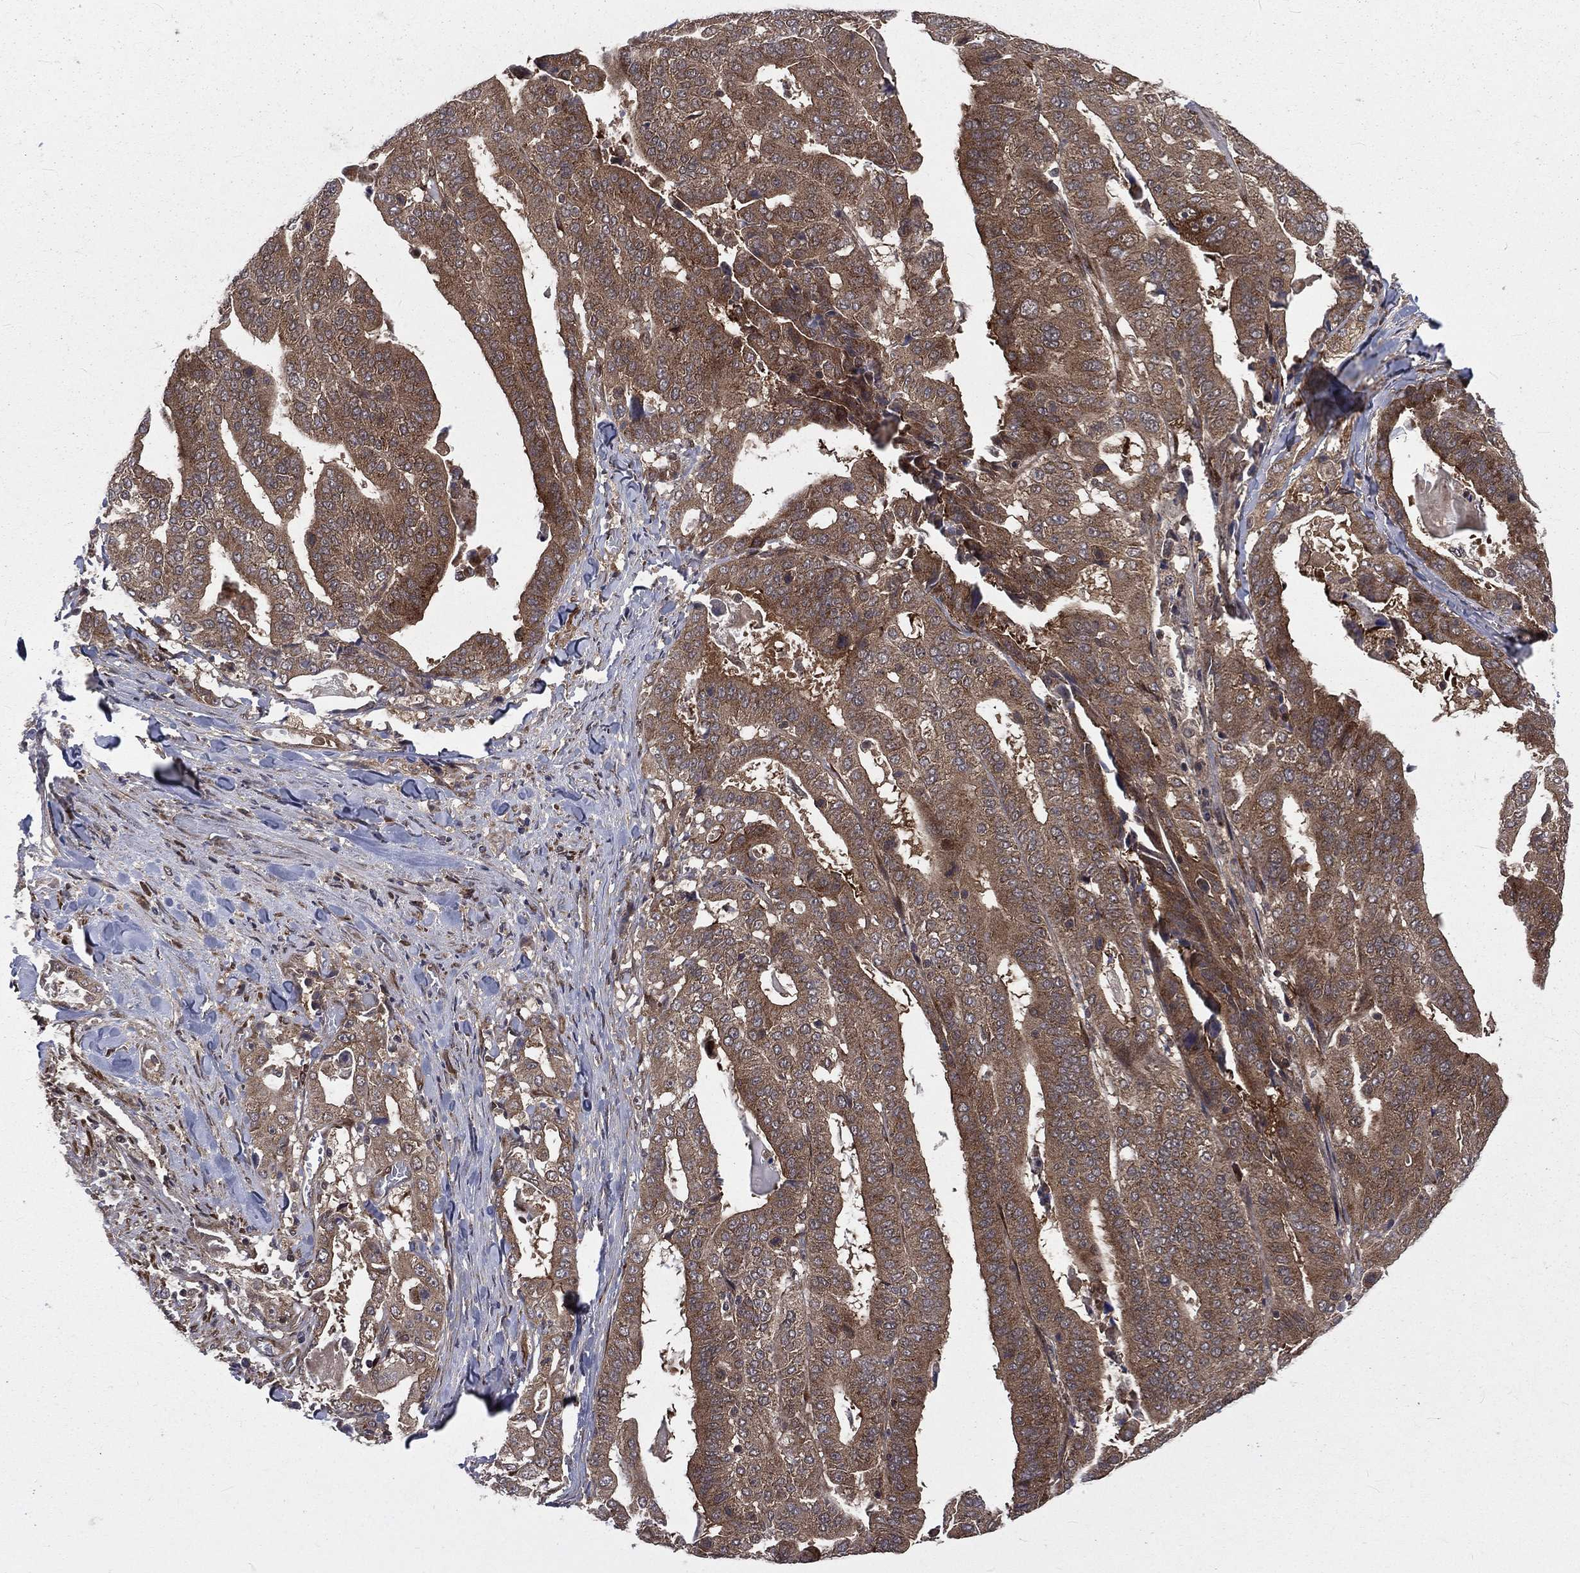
{"staining": {"intensity": "moderate", "quantity": ">75%", "location": "cytoplasmic/membranous"}, "tissue": "stomach cancer", "cell_type": "Tumor cells", "image_type": "cancer", "snomed": [{"axis": "morphology", "description": "Adenocarcinoma, NOS"}, {"axis": "topography", "description": "Stomach"}], "caption": "Moderate cytoplasmic/membranous positivity for a protein is identified in approximately >75% of tumor cells of stomach adenocarcinoma using immunohistochemistry (IHC).", "gene": "ARL3", "patient": {"sex": "male", "age": 48}}